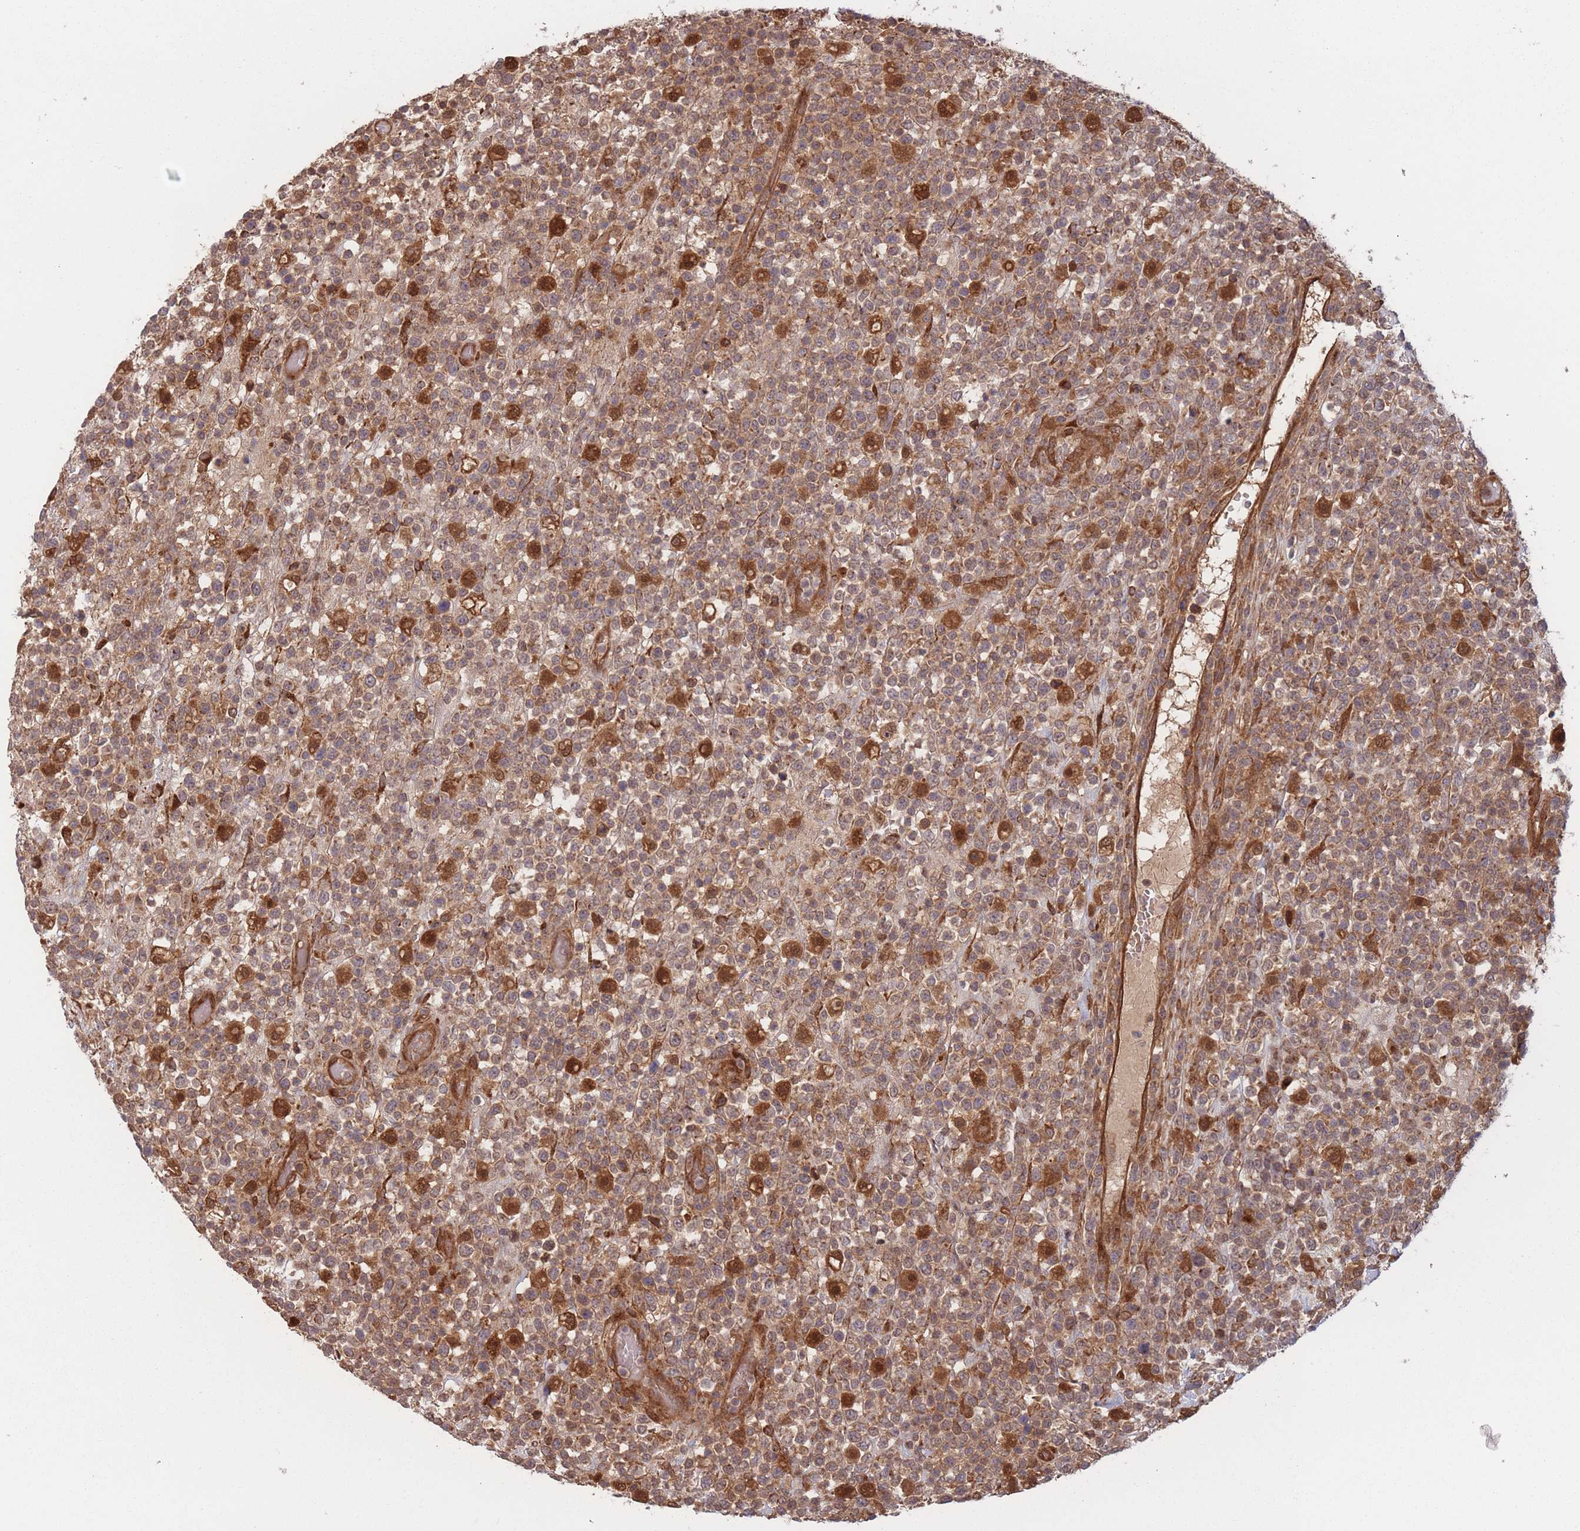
{"staining": {"intensity": "moderate", "quantity": ">75%", "location": "cytoplasmic/membranous"}, "tissue": "lymphoma", "cell_type": "Tumor cells", "image_type": "cancer", "snomed": [{"axis": "morphology", "description": "Malignant lymphoma, non-Hodgkin's type, High grade"}, {"axis": "topography", "description": "Colon"}], "caption": "High-grade malignant lymphoma, non-Hodgkin's type stained for a protein (brown) exhibits moderate cytoplasmic/membranous positive expression in about >75% of tumor cells.", "gene": "PODXL2", "patient": {"sex": "female", "age": 53}}